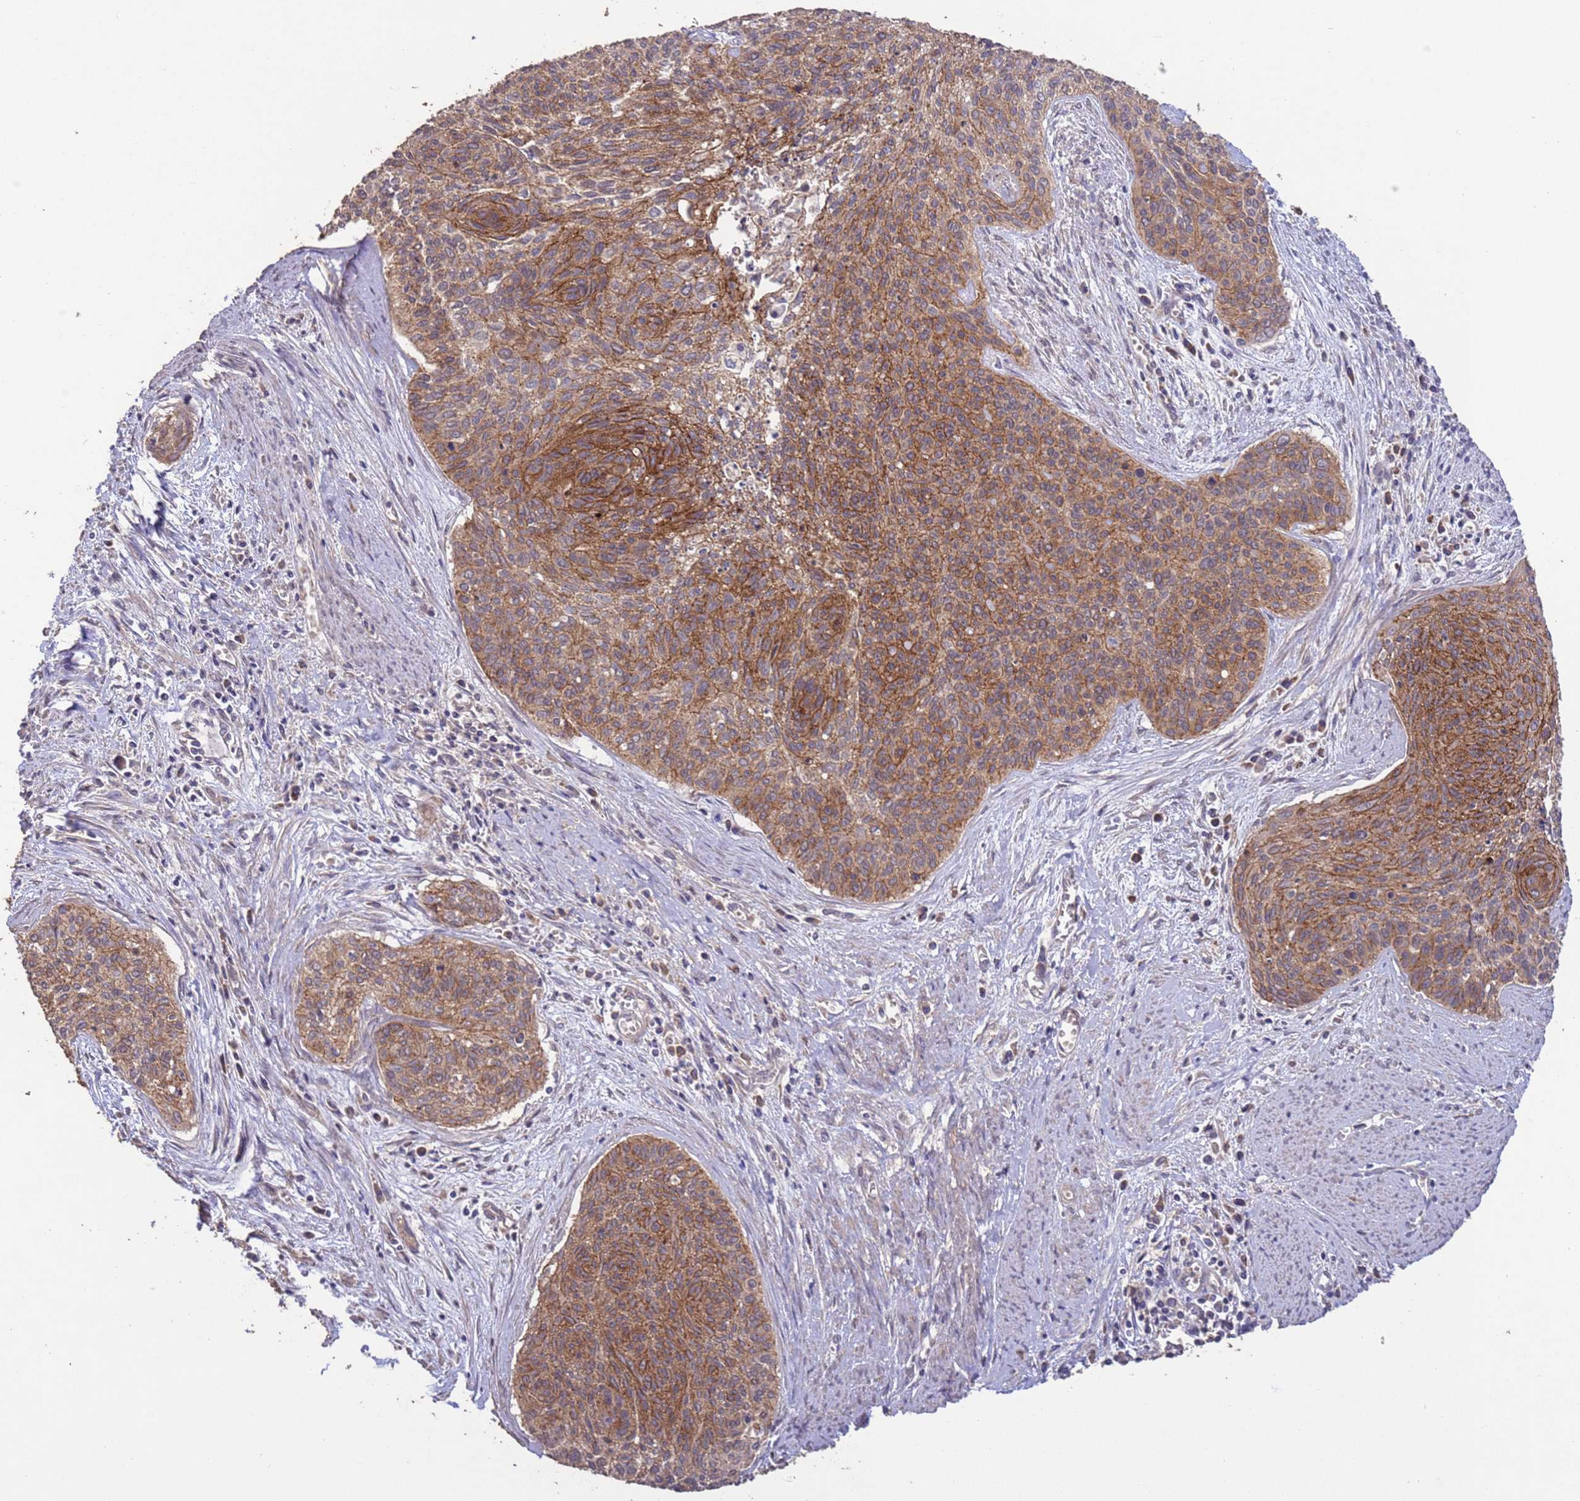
{"staining": {"intensity": "moderate", "quantity": ">75%", "location": "cytoplasmic/membranous"}, "tissue": "cervical cancer", "cell_type": "Tumor cells", "image_type": "cancer", "snomed": [{"axis": "morphology", "description": "Squamous cell carcinoma, NOS"}, {"axis": "topography", "description": "Cervix"}], "caption": "Immunohistochemical staining of cervical cancer (squamous cell carcinoma) shows medium levels of moderate cytoplasmic/membranous positivity in about >75% of tumor cells.", "gene": "SLC9B2", "patient": {"sex": "female", "age": 55}}